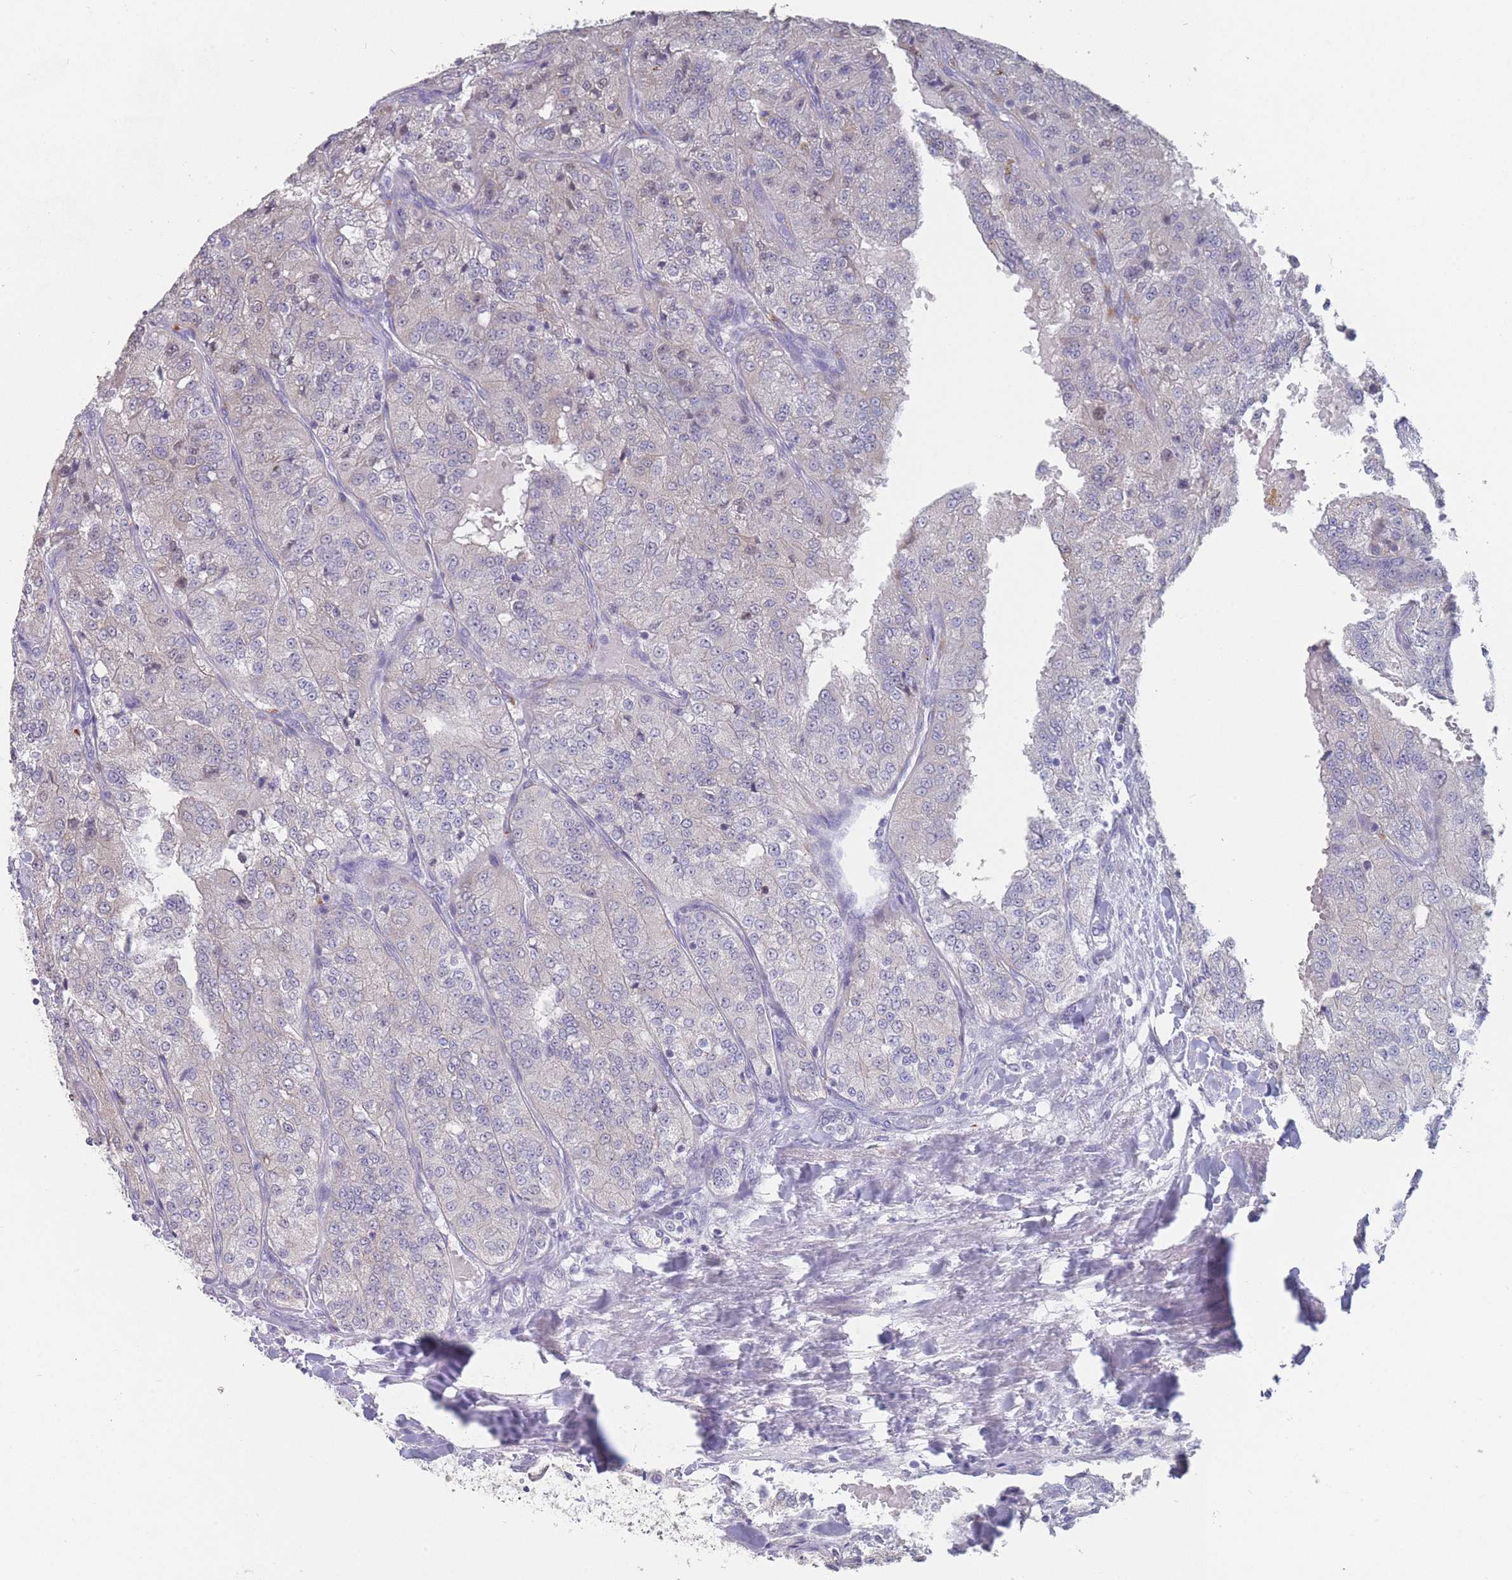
{"staining": {"intensity": "negative", "quantity": "none", "location": "none"}, "tissue": "renal cancer", "cell_type": "Tumor cells", "image_type": "cancer", "snomed": [{"axis": "morphology", "description": "Adenocarcinoma, NOS"}, {"axis": "topography", "description": "Kidney"}], "caption": "This is a image of immunohistochemistry staining of renal cancer (adenocarcinoma), which shows no expression in tumor cells.", "gene": "CYP51A1", "patient": {"sex": "female", "age": 63}}